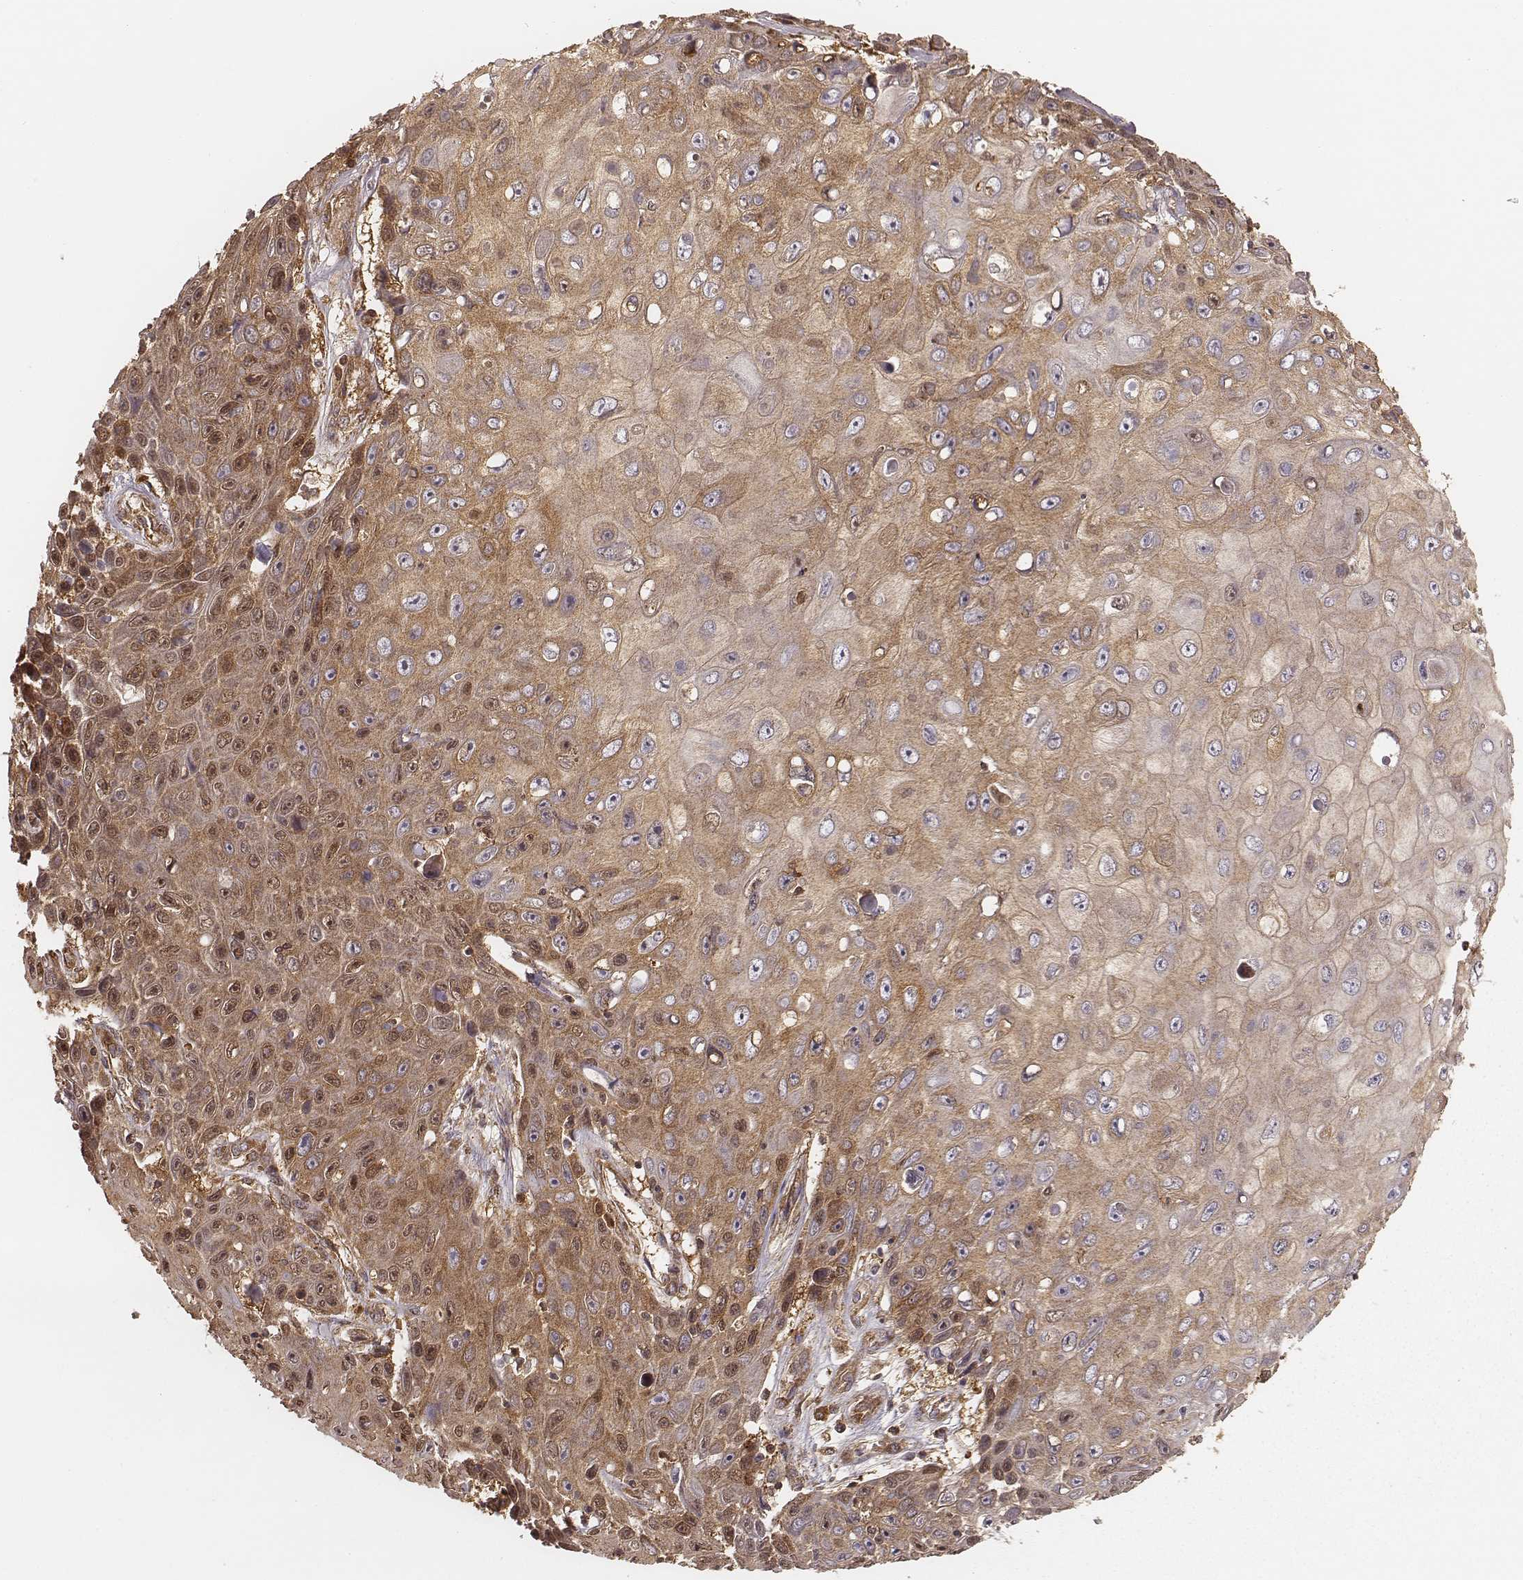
{"staining": {"intensity": "moderate", "quantity": ">75%", "location": "cytoplasmic/membranous"}, "tissue": "skin cancer", "cell_type": "Tumor cells", "image_type": "cancer", "snomed": [{"axis": "morphology", "description": "Squamous cell carcinoma, NOS"}, {"axis": "topography", "description": "Skin"}], "caption": "This is a micrograph of immunohistochemistry staining of skin cancer, which shows moderate expression in the cytoplasmic/membranous of tumor cells.", "gene": "CARS1", "patient": {"sex": "male", "age": 82}}